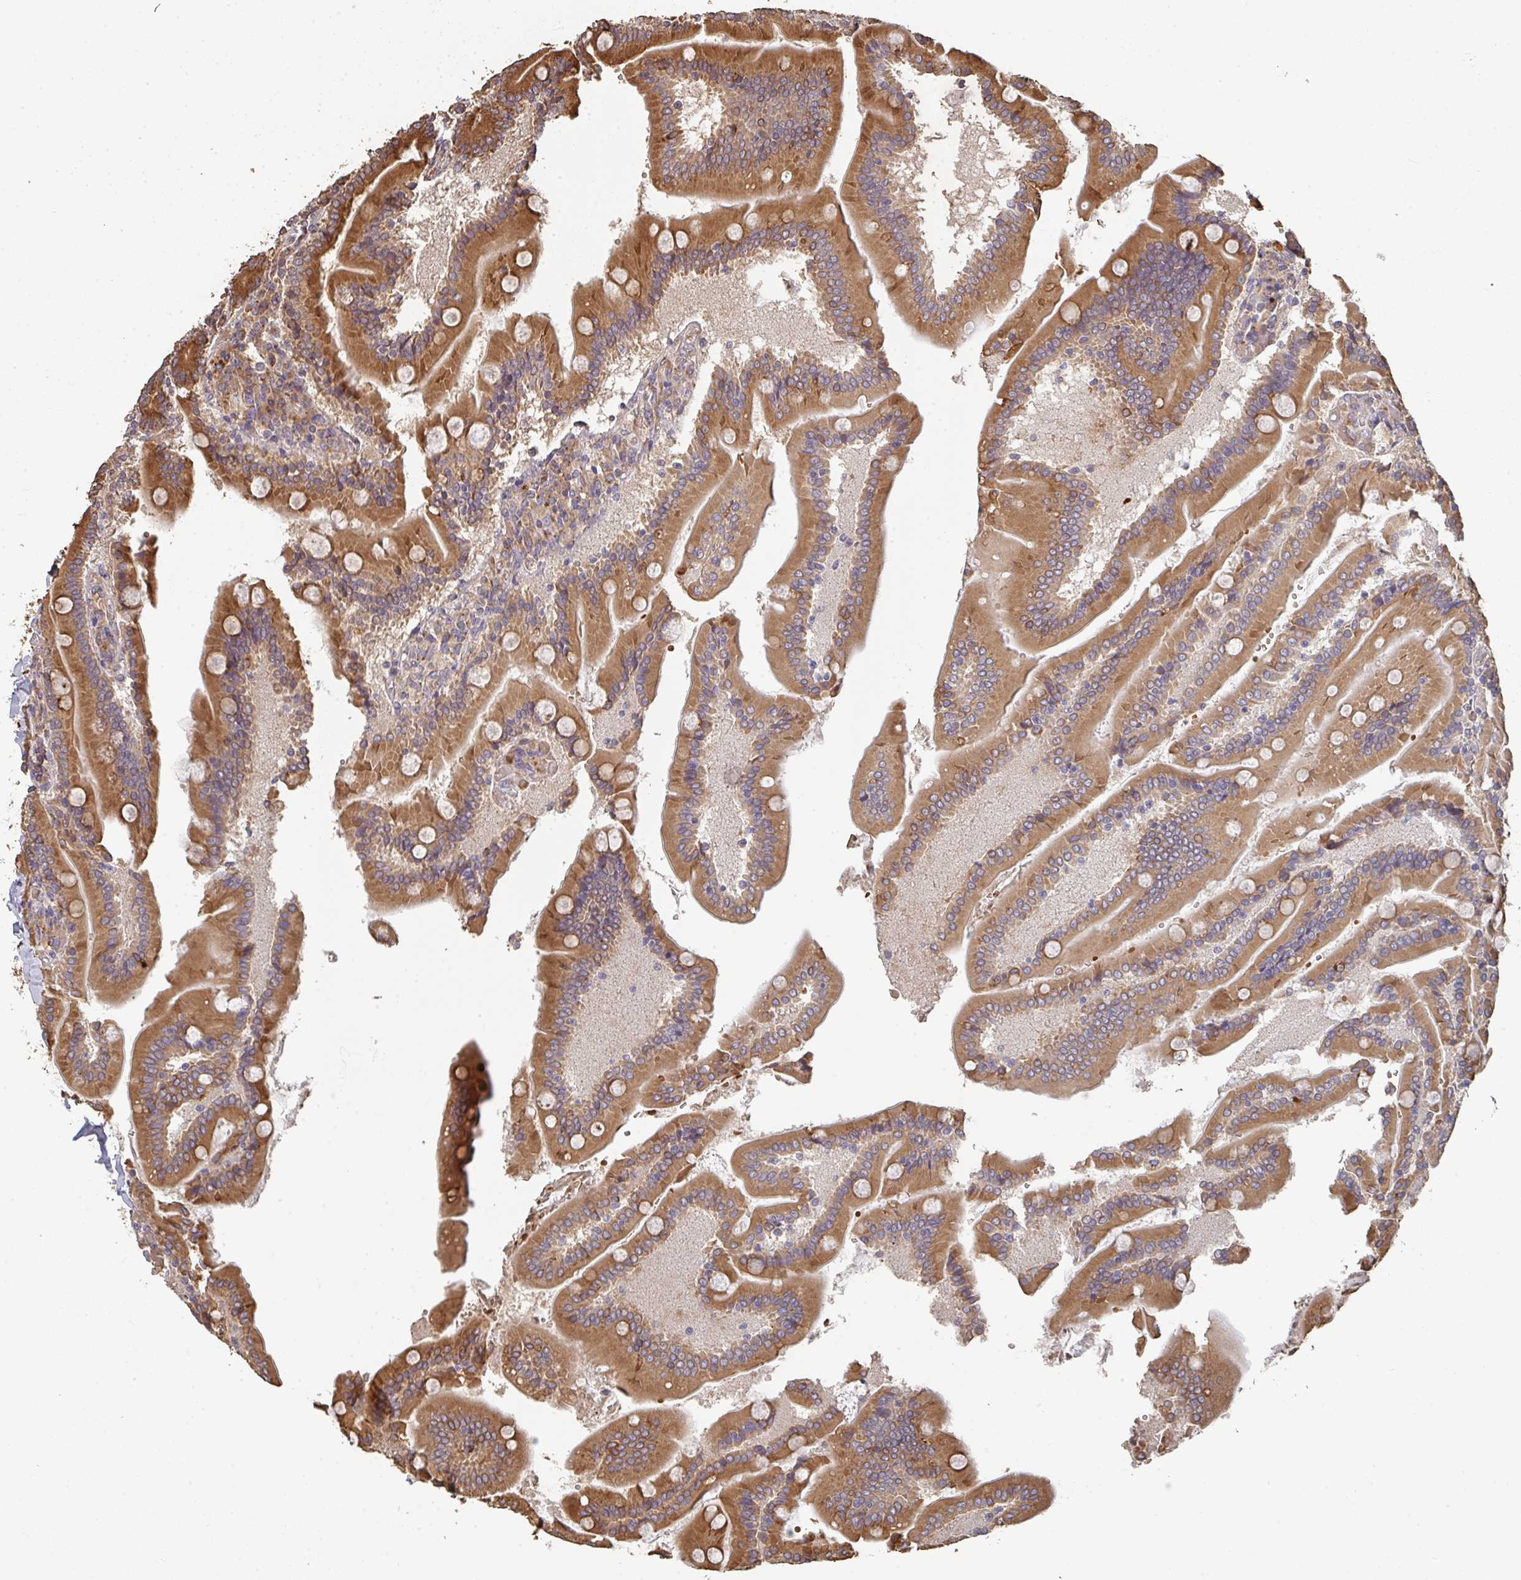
{"staining": {"intensity": "moderate", "quantity": ">75%", "location": "cytoplasmic/membranous"}, "tissue": "duodenum", "cell_type": "Glandular cells", "image_type": "normal", "snomed": [{"axis": "morphology", "description": "Normal tissue, NOS"}, {"axis": "topography", "description": "Duodenum"}], "caption": "DAB (3,3'-diaminobenzidine) immunohistochemical staining of benign duodenum shows moderate cytoplasmic/membranous protein expression in approximately >75% of glandular cells.", "gene": "POLG", "patient": {"sex": "female", "age": 62}}